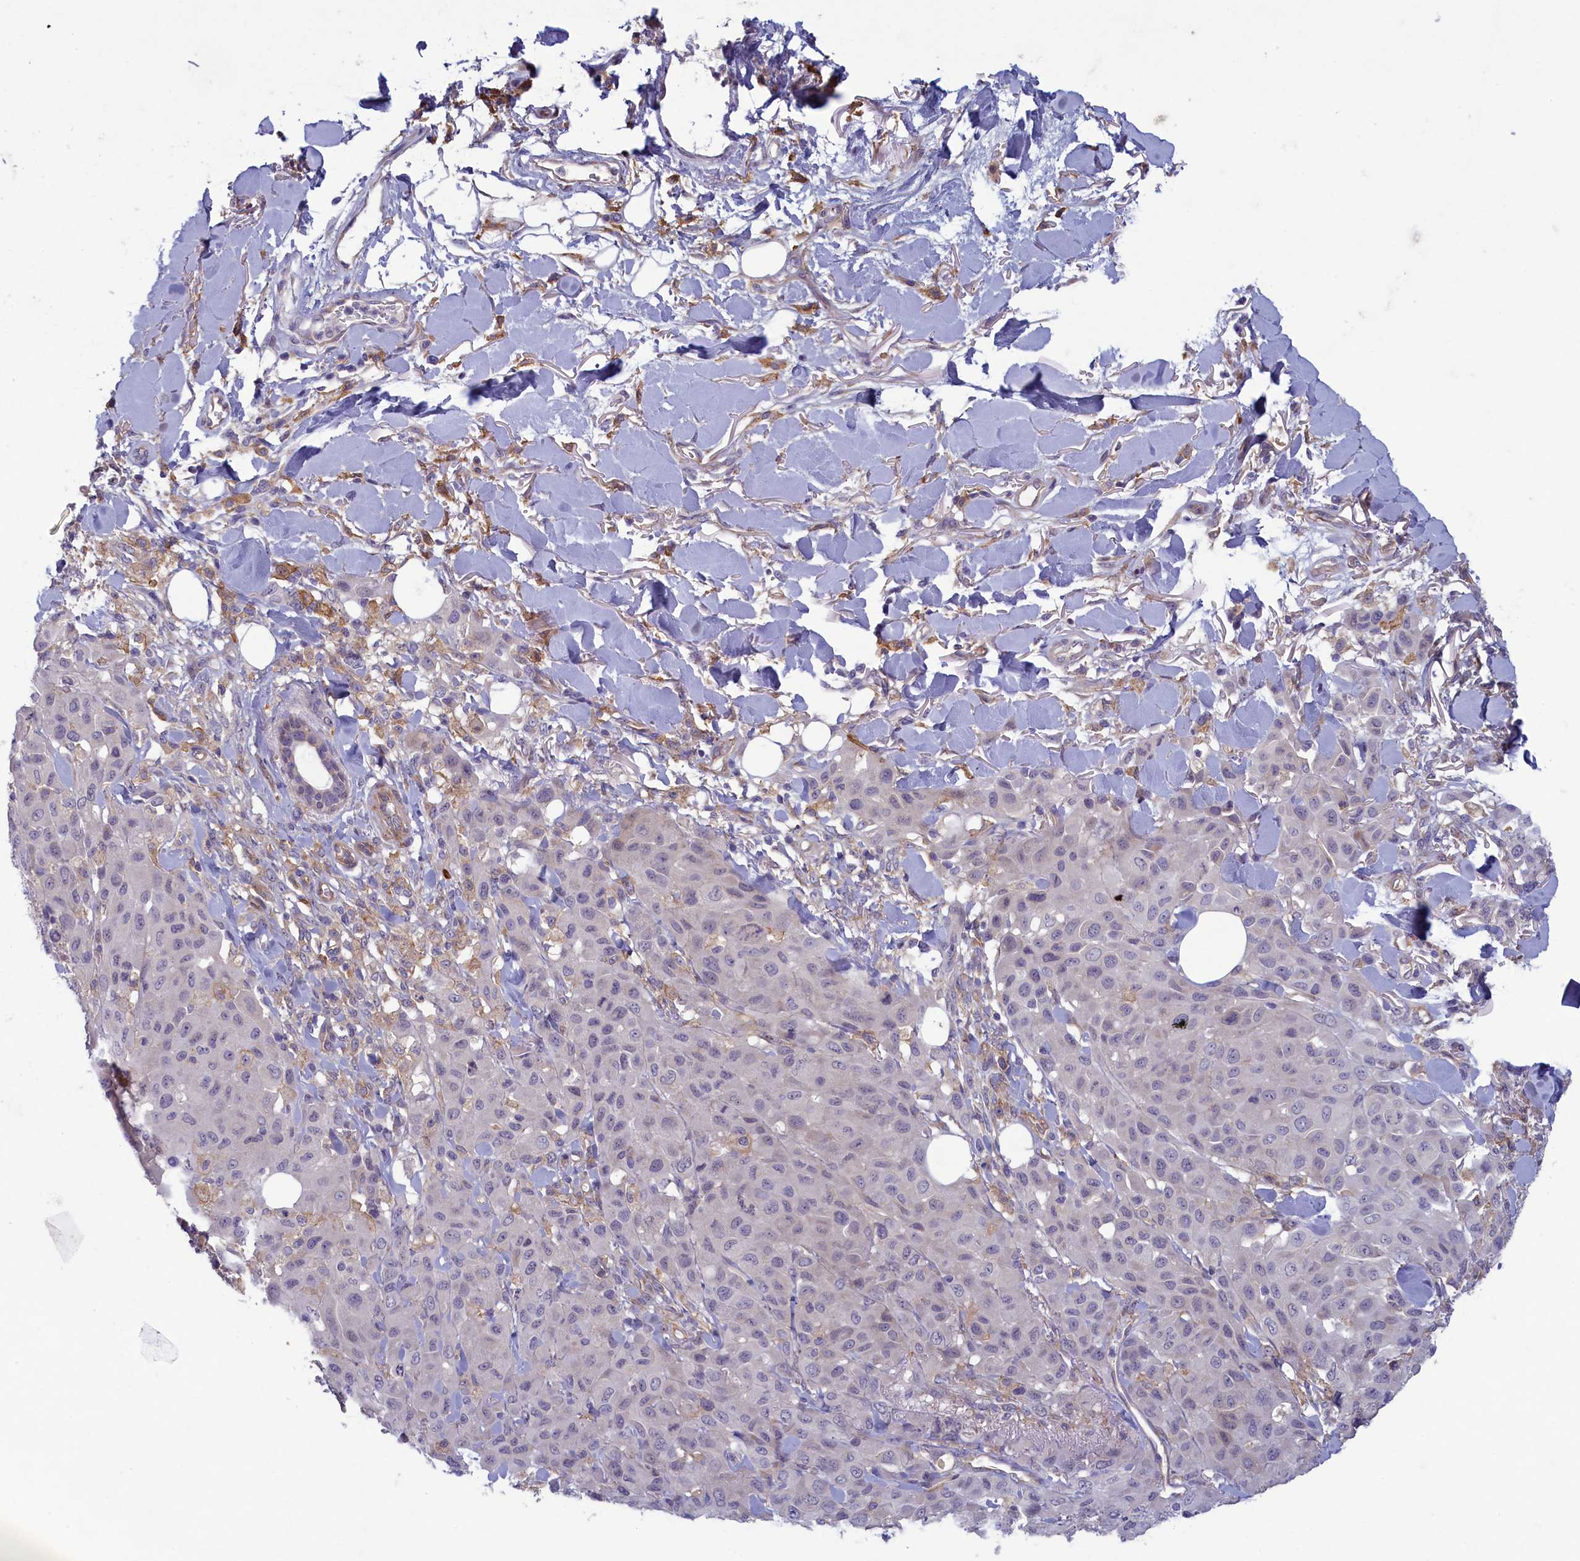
{"staining": {"intensity": "negative", "quantity": "none", "location": "none"}, "tissue": "melanoma", "cell_type": "Tumor cells", "image_type": "cancer", "snomed": [{"axis": "morphology", "description": "Malignant melanoma, Metastatic site"}, {"axis": "topography", "description": "Skin"}], "caption": "This histopathology image is of melanoma stained with immunohistochemistry to label a protein in brown with the nuclei are counter-stained blue. There is no expression in tumor cells.", "gene": "PLEKHG6", "patient": {"sex": "female", "age": 81}}